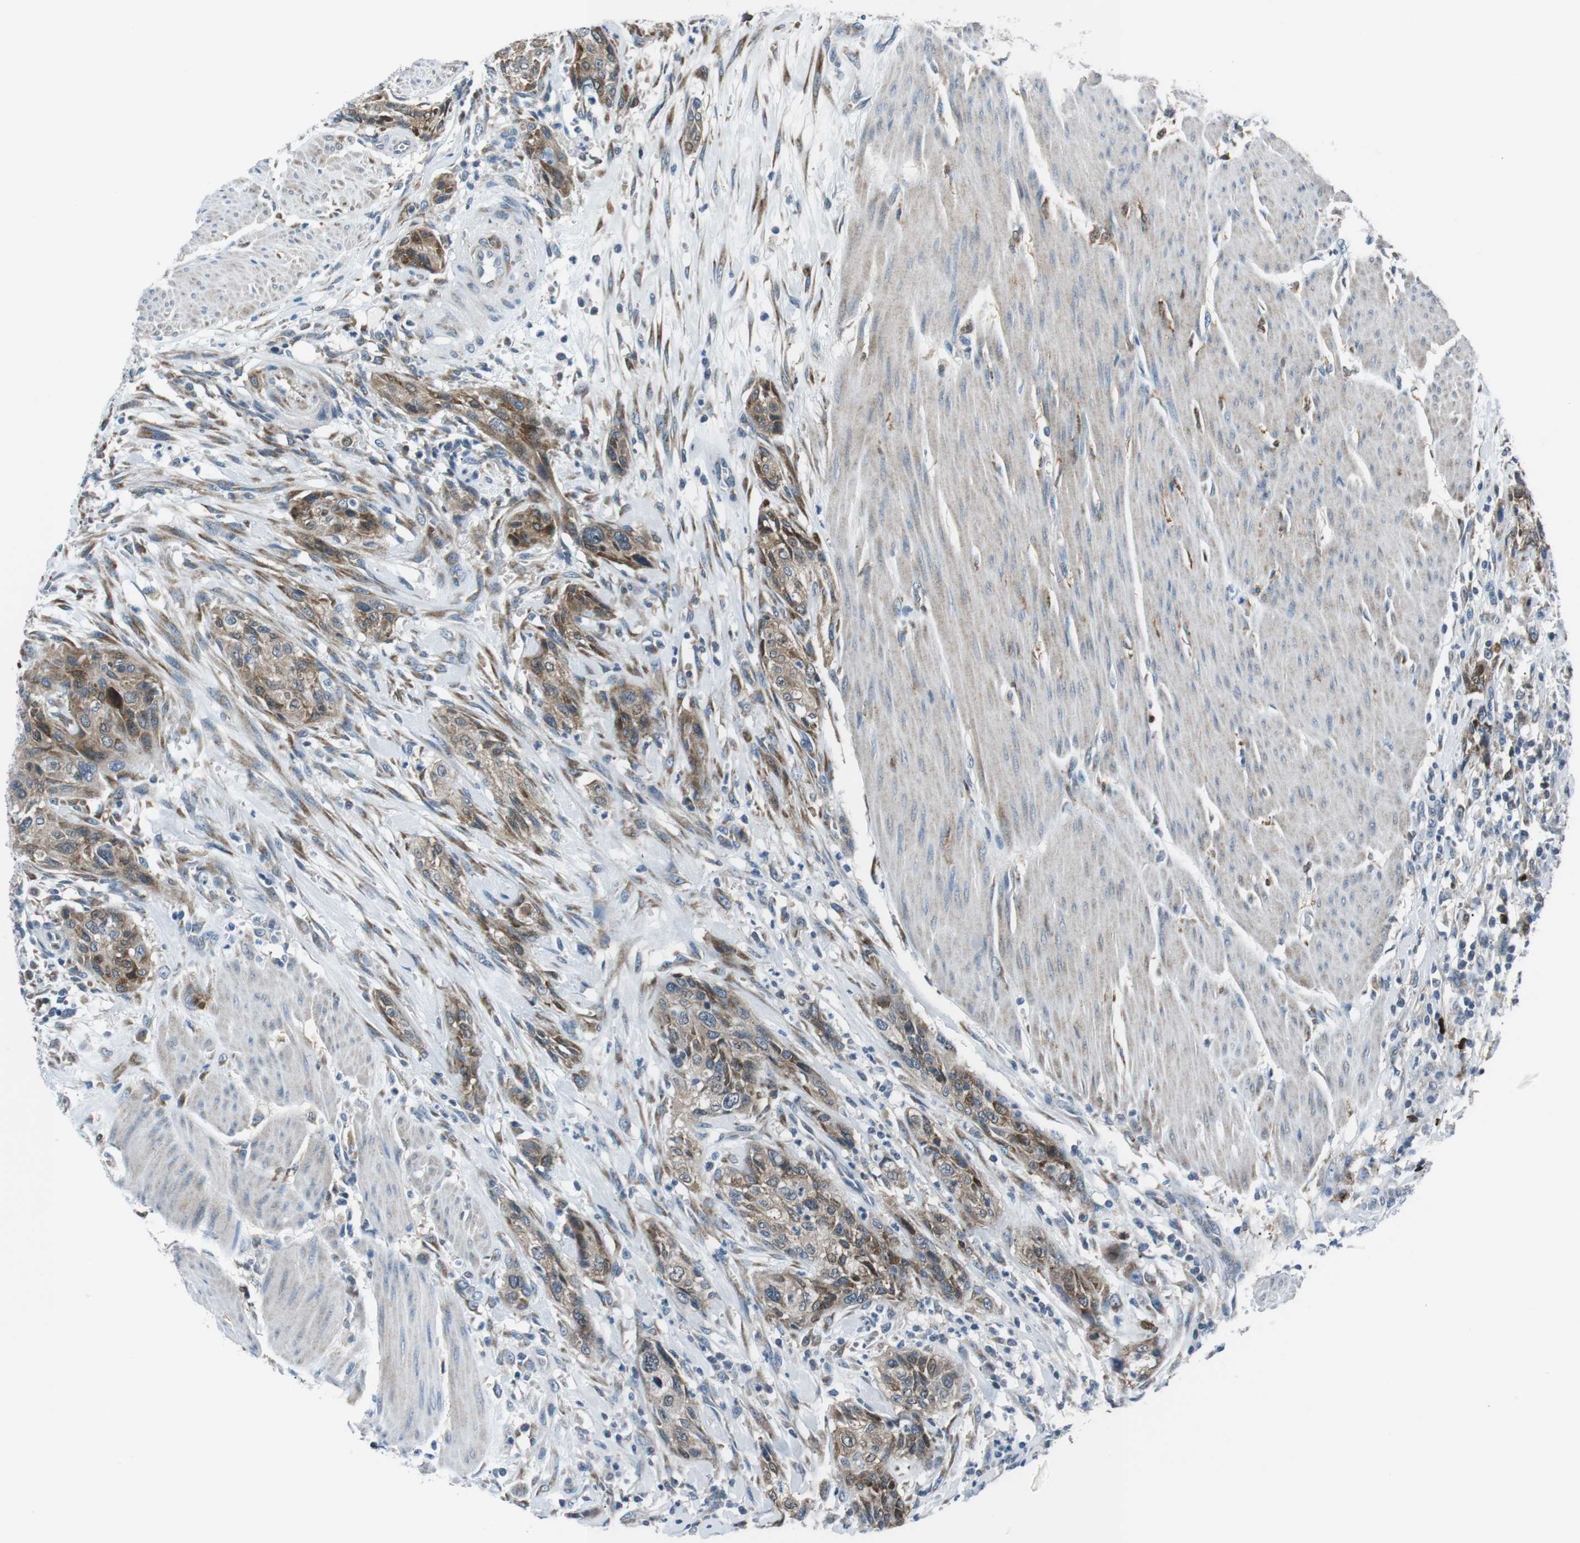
{"staining": {"intensity": "moderate", "quantity": ">75%", "location": "cytoplasmic/membranous"}, "tissue": "urothelial cancer", "cell_type": "Tumor cells", "image_type": "cancer", "snomed": [{"axis": "morphology", "description": "Urothelial carcinoma, High grade"}, {"axis": "topography", "description": "Urinary bladder"}], "caption": "IHC micrograph of neoplastic tissue: human urothelial cancer stained using immunohistochemistry reveals medium levels of moderate protein expression localized specifically in the cytoplasmic/membranous of tumor cells, appearing as a cytoplasmic/membranous brown color.", "gene": "BLNK", "patient": {"sex": "male", "age": 35}}